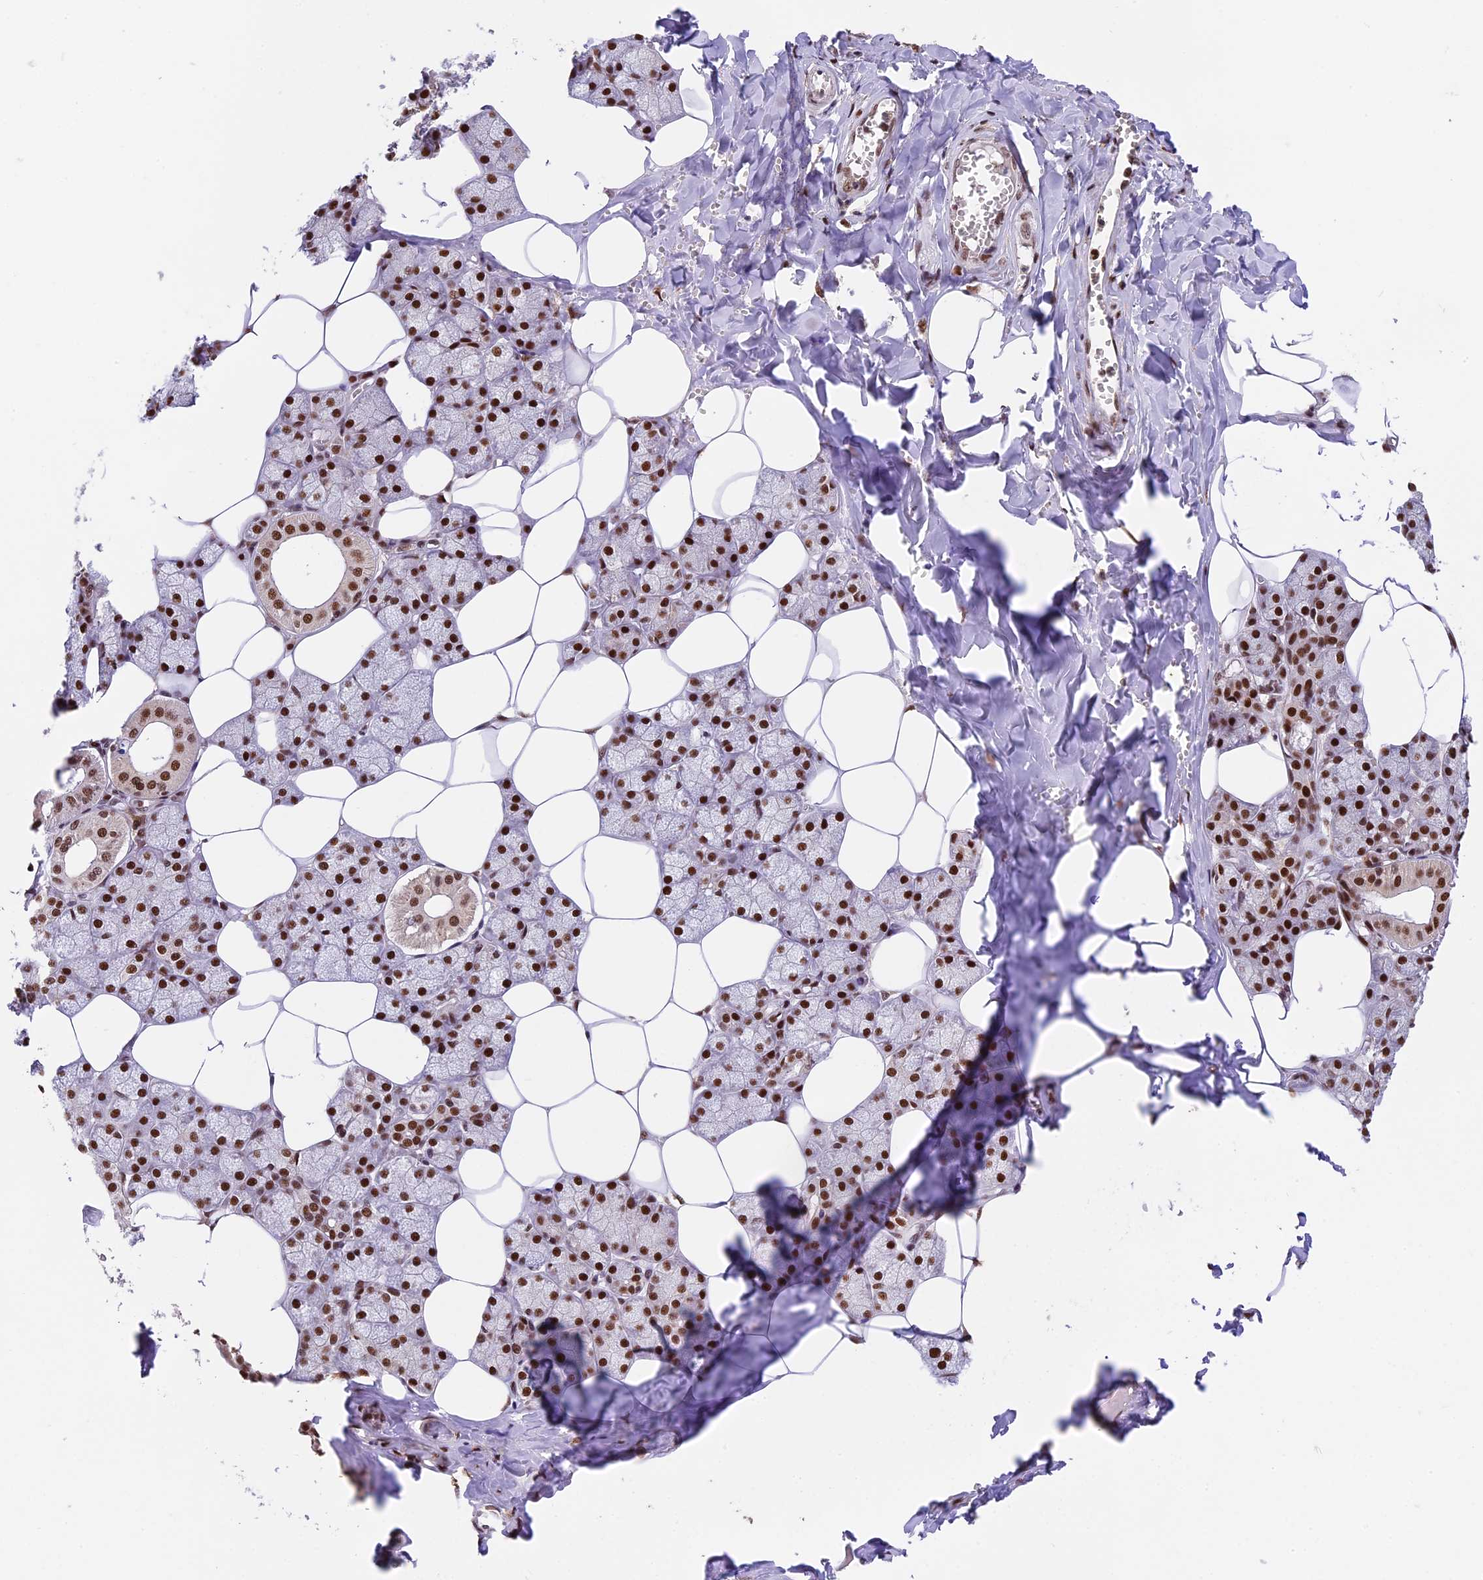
{"staining": {"intensity": "strong", "quantity": ">75%", "location": "nuclear"}, "tissue": "salivary gland", "cell_type": "Glandular cells", "image_type": "normal", "snomed": [{"axis": "morphology", "description": "Normal tissue, NOS"}, {"axis": "topography", "description": "Salivary gland"}], "caption": "Protein expression analysis of unremarkable salivary gland demonstrates strong nuclear expression in approximately >75% of glandular cells. (DAB (3,3'-diaminobenzidine) IHC with brightfield microscopy, high magnification).", "gene": "RAMACL", "patient": {"sex": "male", "age": 62}}